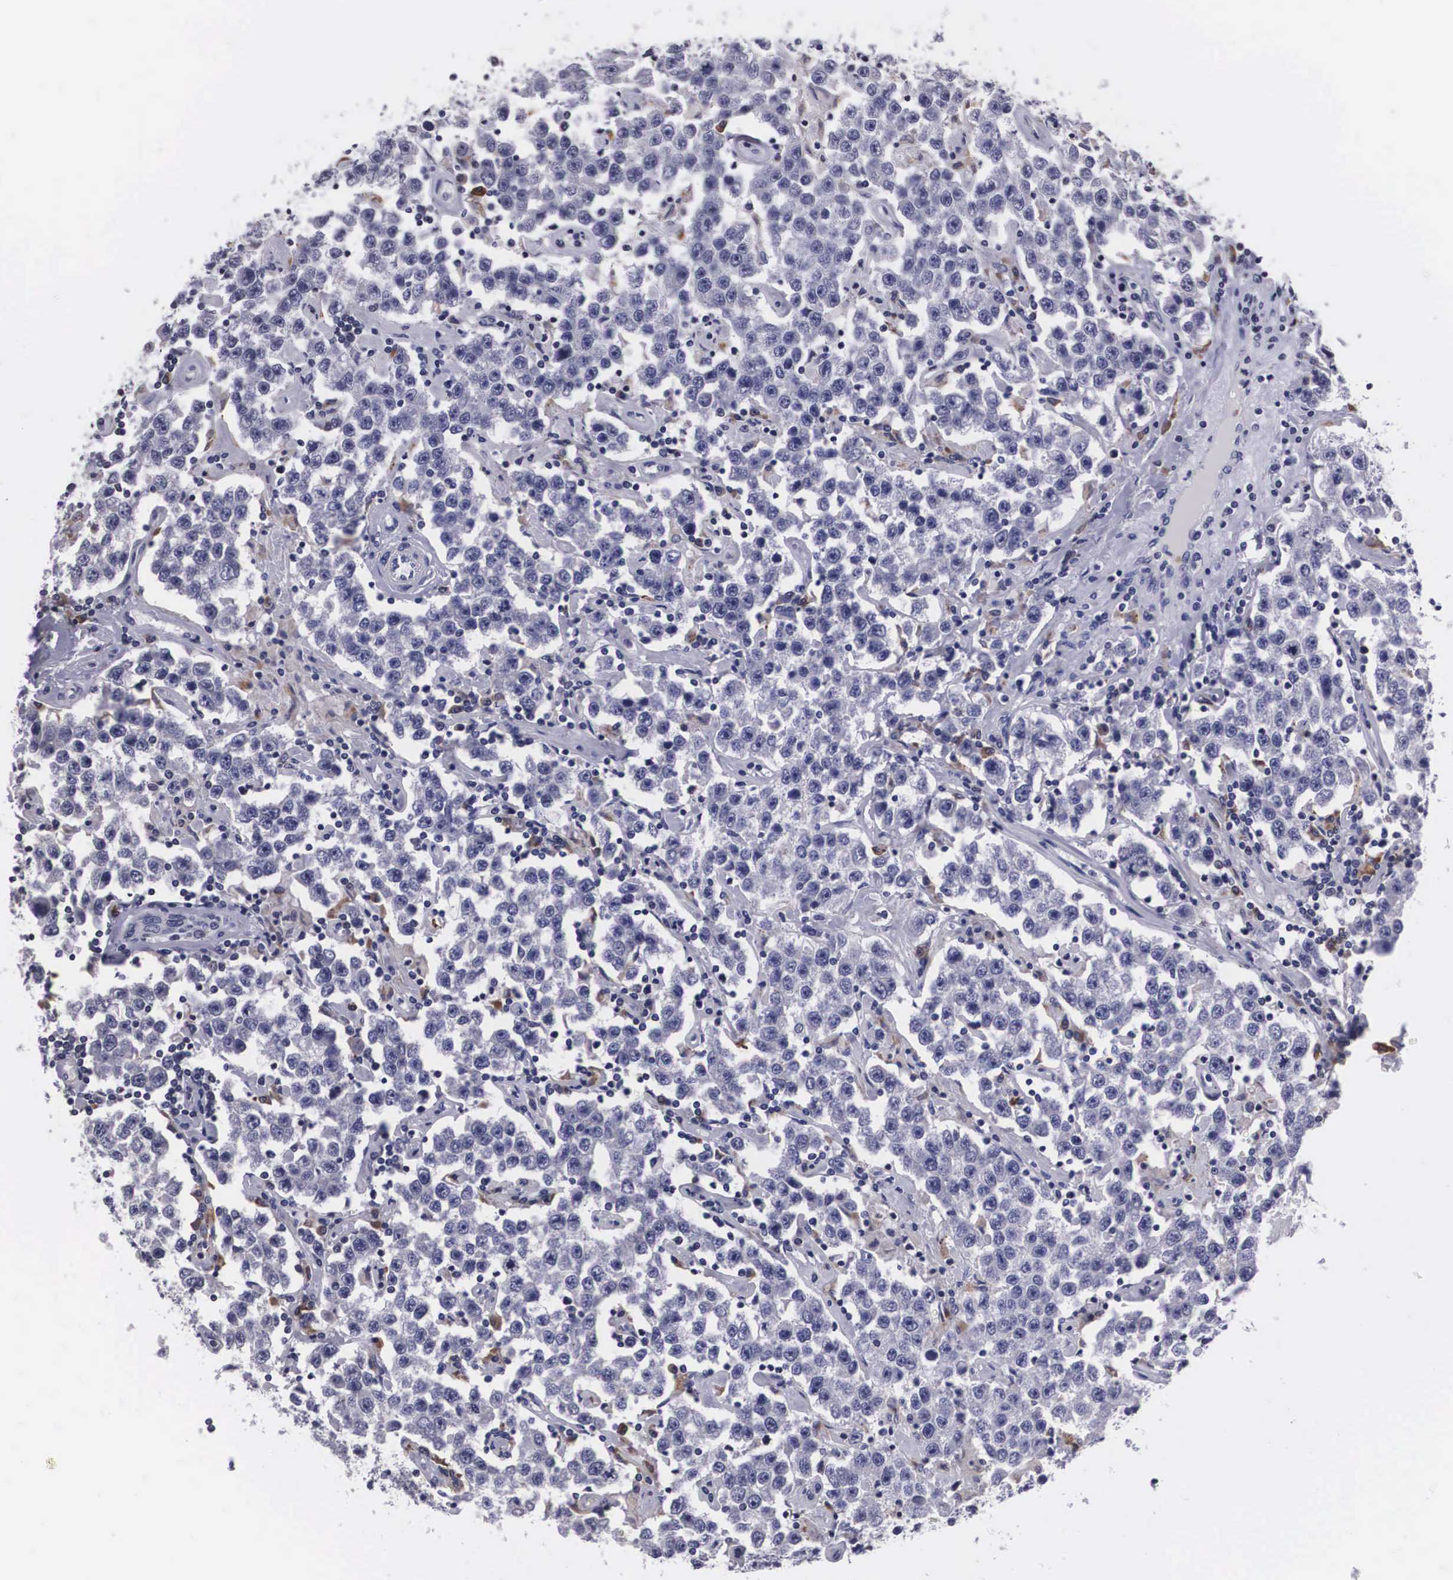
{"staining": {"intensity": "negative", "quantity": "none", "location": "none"}, "tissue": "testis cancer", "cell_type": "Tumor cells", "image_type": "cancer", "snomed": [{"axis": "morphology", "description": "Seminoma, NOS"}, {"axis": "topography", "description": "Testis"}], "caption": "This histopathology image is of testis seminoma stained with IHC to label a protein in brown with the nuclei are counter-stained blue. There is no expression in tumor cells.", "gene": "CRELD2", "patient": {"sex": "male", "age": 52}}